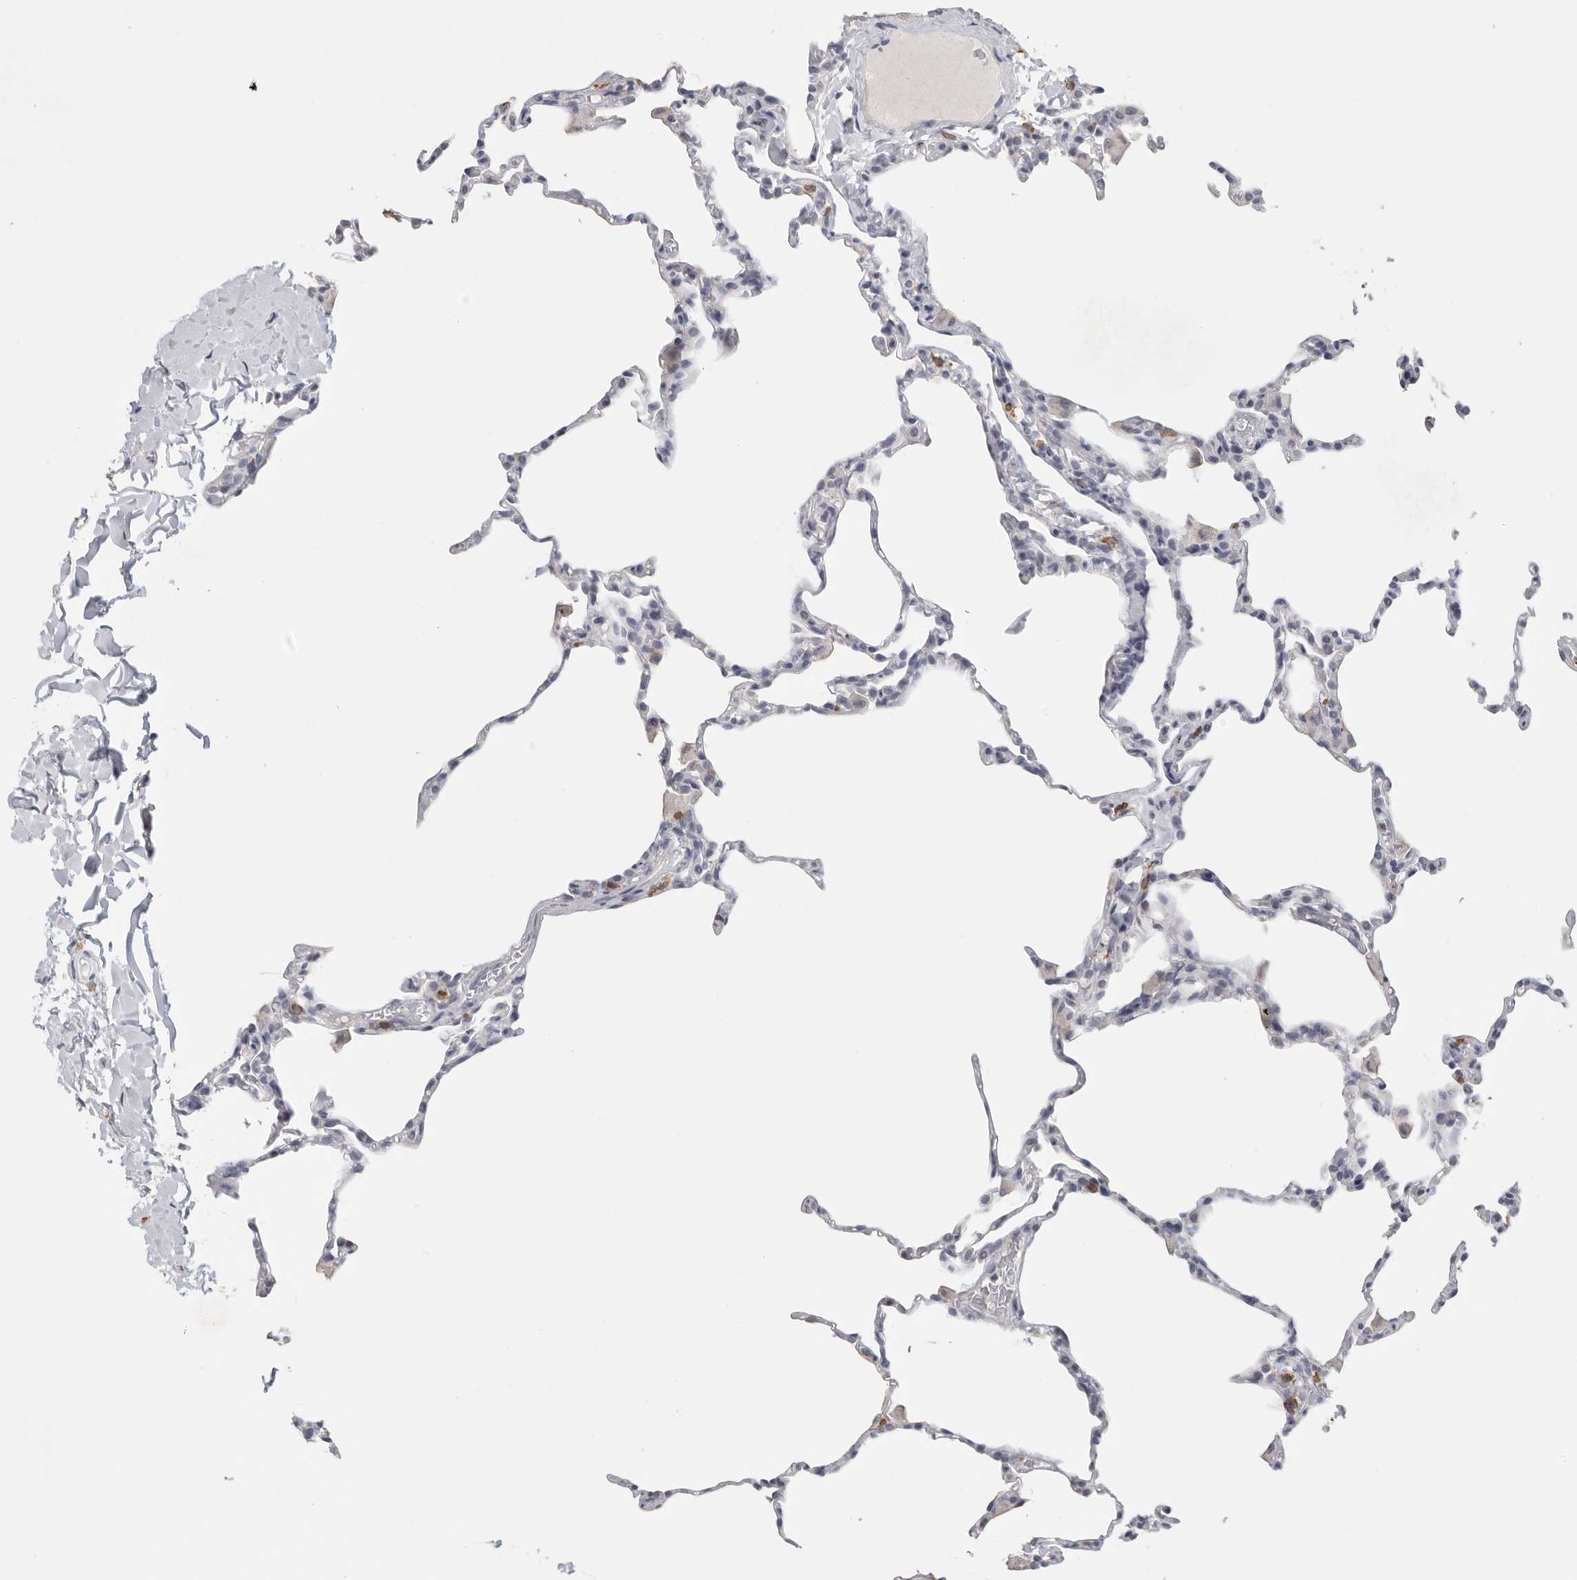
{"staining": {"intensity": "weak", "quantity": "<25%", "location": "cytoplasmic/membranous"}, "tissue": "lung", "cell_type": "Alveolar cells", "image_type": "normal", "snomed": [{"axis": "morphology", "description": "Normal tissue, NOS"}, {"axis": "topography", "description": "Lung"}], "caption": "Immunohistochemistry histopathology image of unremarkable lung: lung stained with DAB exhibits no significant protein staining in alveolar cells. Nuclei are stained in blue.", "gene": "DNAJC11", "patient": {"sex": "male", "age": 20}}